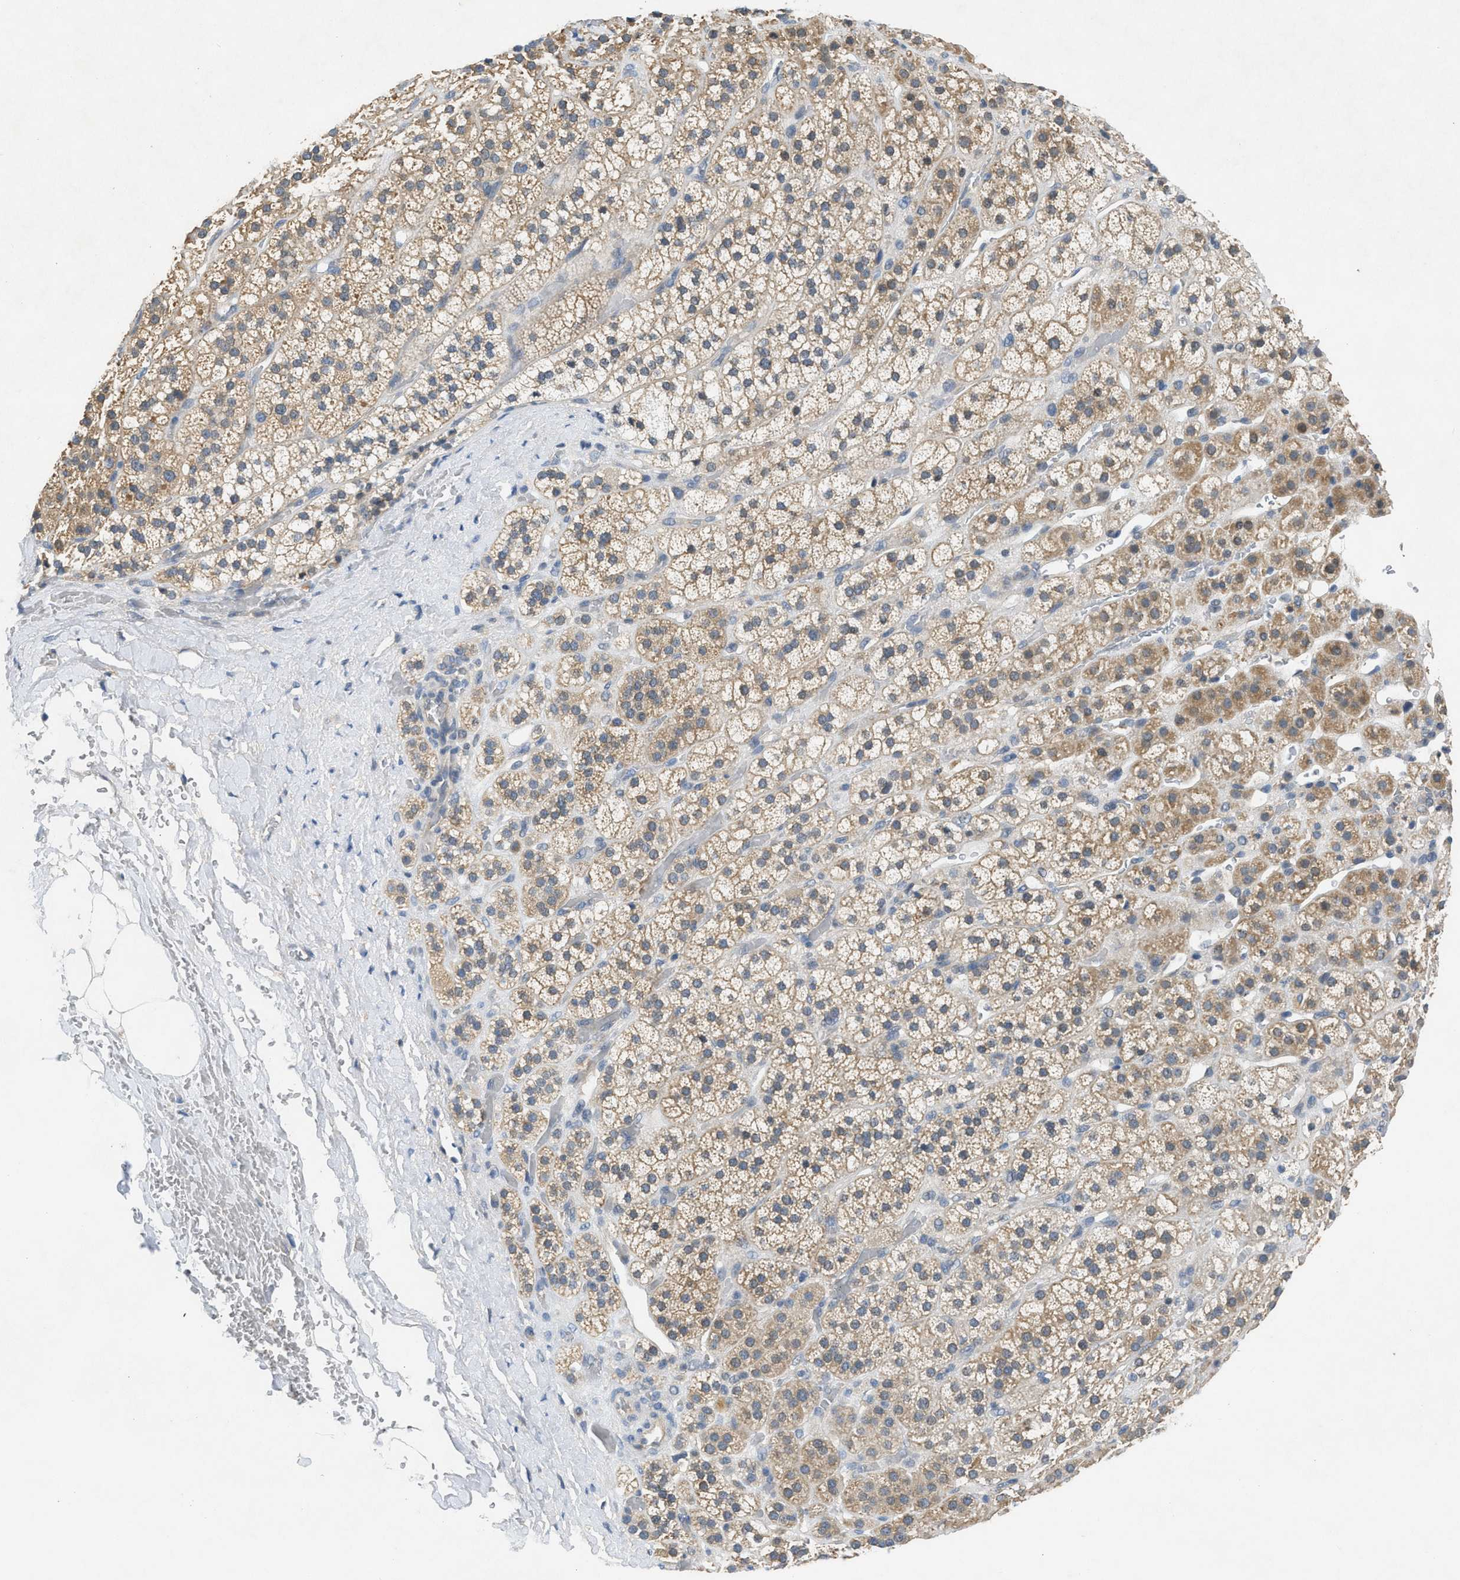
{"staining": {"intensity": "moderate", "quantity": ">75%", "location": "cytoplasmic/membranous"}, "tissue": "adrenal gland", "cell_type": "Glandular cells", "image_type": "normal", "snomed": [{"axis": "morphology", "description": "Normal tissue, NOS"}, {"axis": "topography", "description": "Adrenal gland"}], "caption": "IHC micrograph of benign adrenal gland stained for a protein (brown), which displays medium levels of moderate cytoplasmic/membranous expression in about >75% of glandular cells.", "gene": "PPP3CA", "patient": {"sex": "male", "age": 56}}